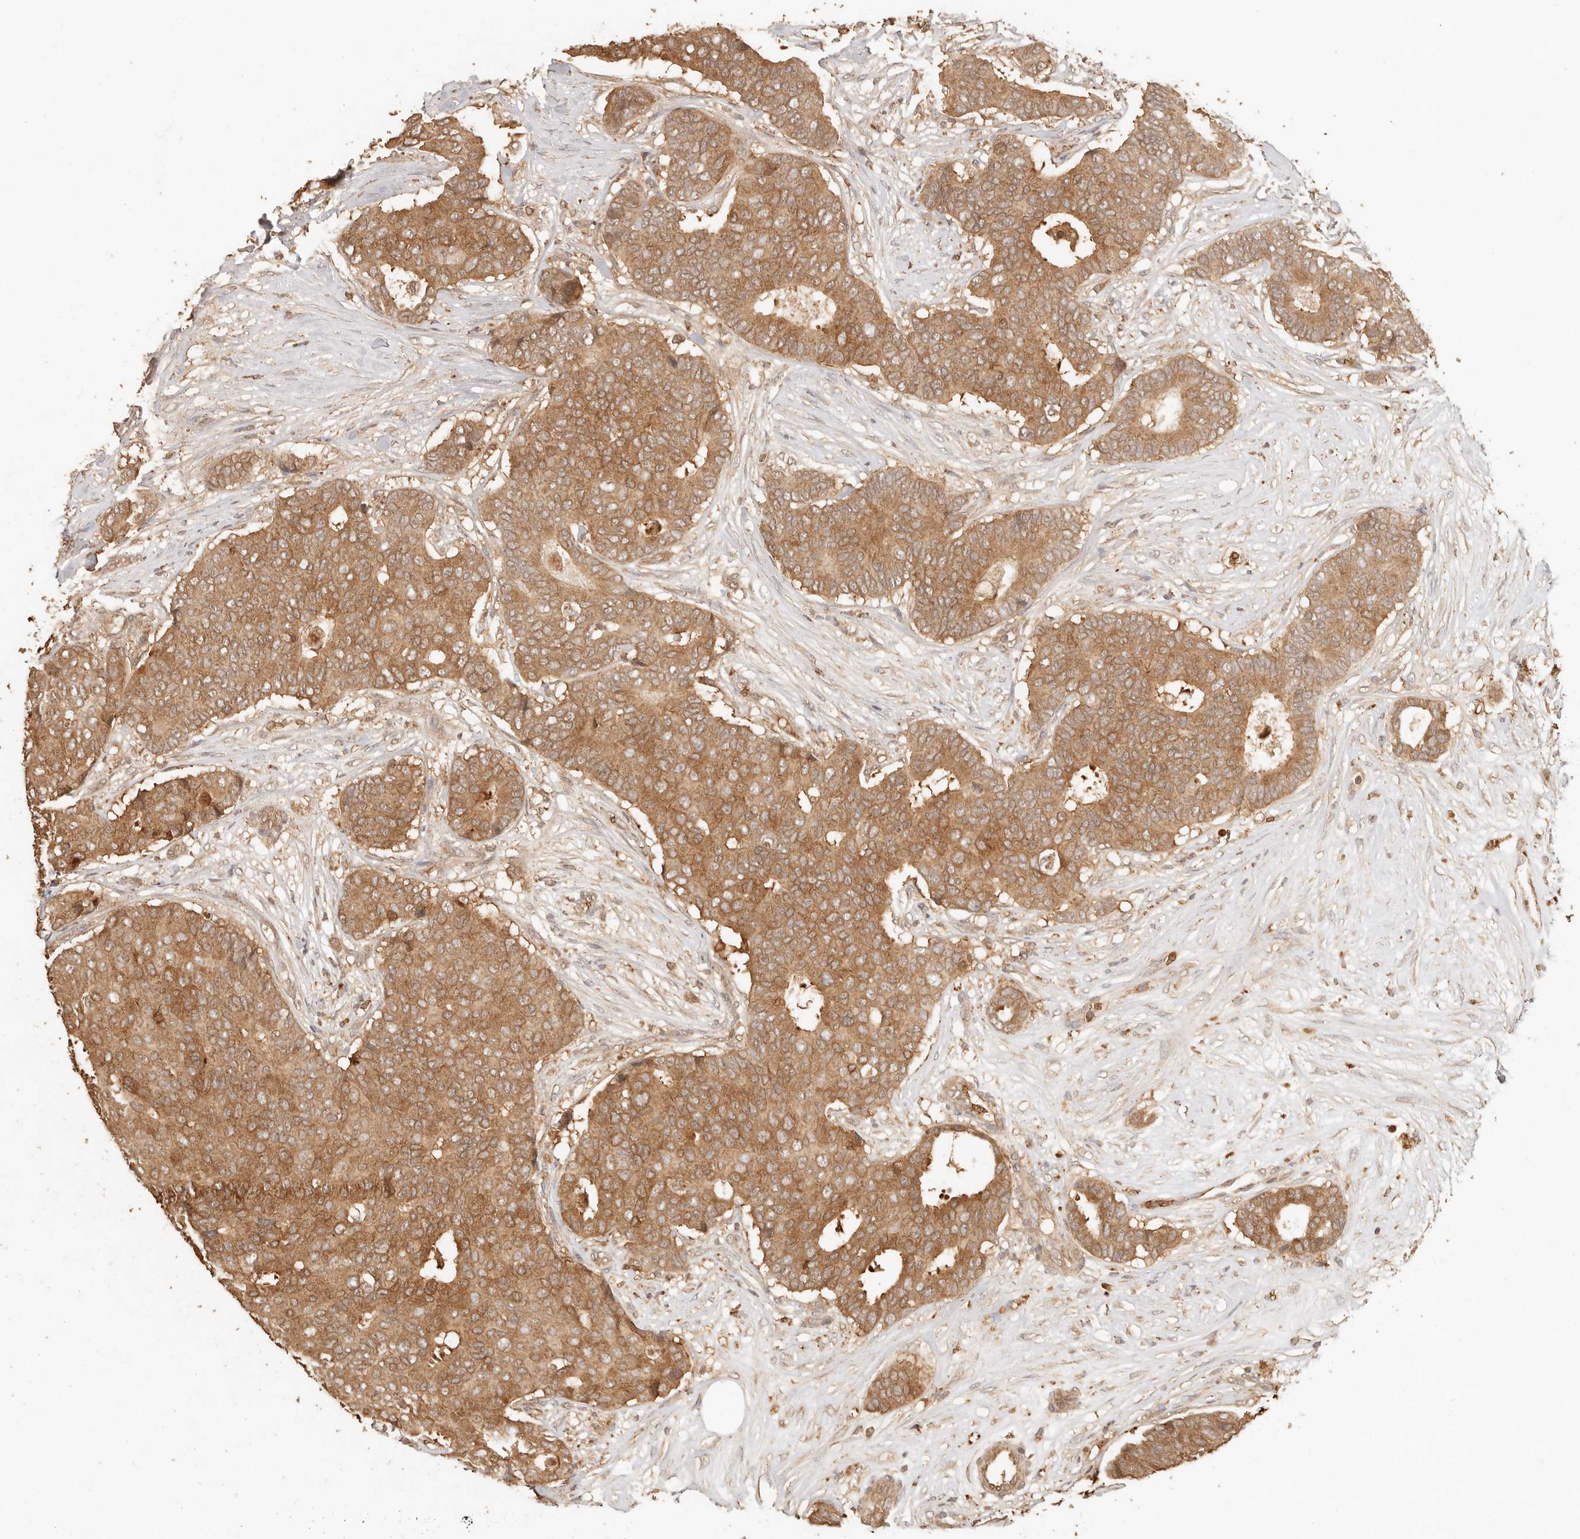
{"staining": {"intensity": "moderate", "quantity": ">75%", "location": "cytoplasmic/membranous"}, "tissue": "breast cancer", "cell_type": "Tumor cells", "image_type": "cancer", "snomed": [{"axis": "morphology", "description": "Duct carcinoma"}, {"axis": "topography", "description": "Breast"}], "caption": "Immunohistochemical staining of human breast cancer (intraductal carcinoma) displays moderate cytoplasmic/membranous protein staining in approximately >75% of tumor cells.", "gene": "INTS11", "patient": {"sex": "female", "age": 75}}